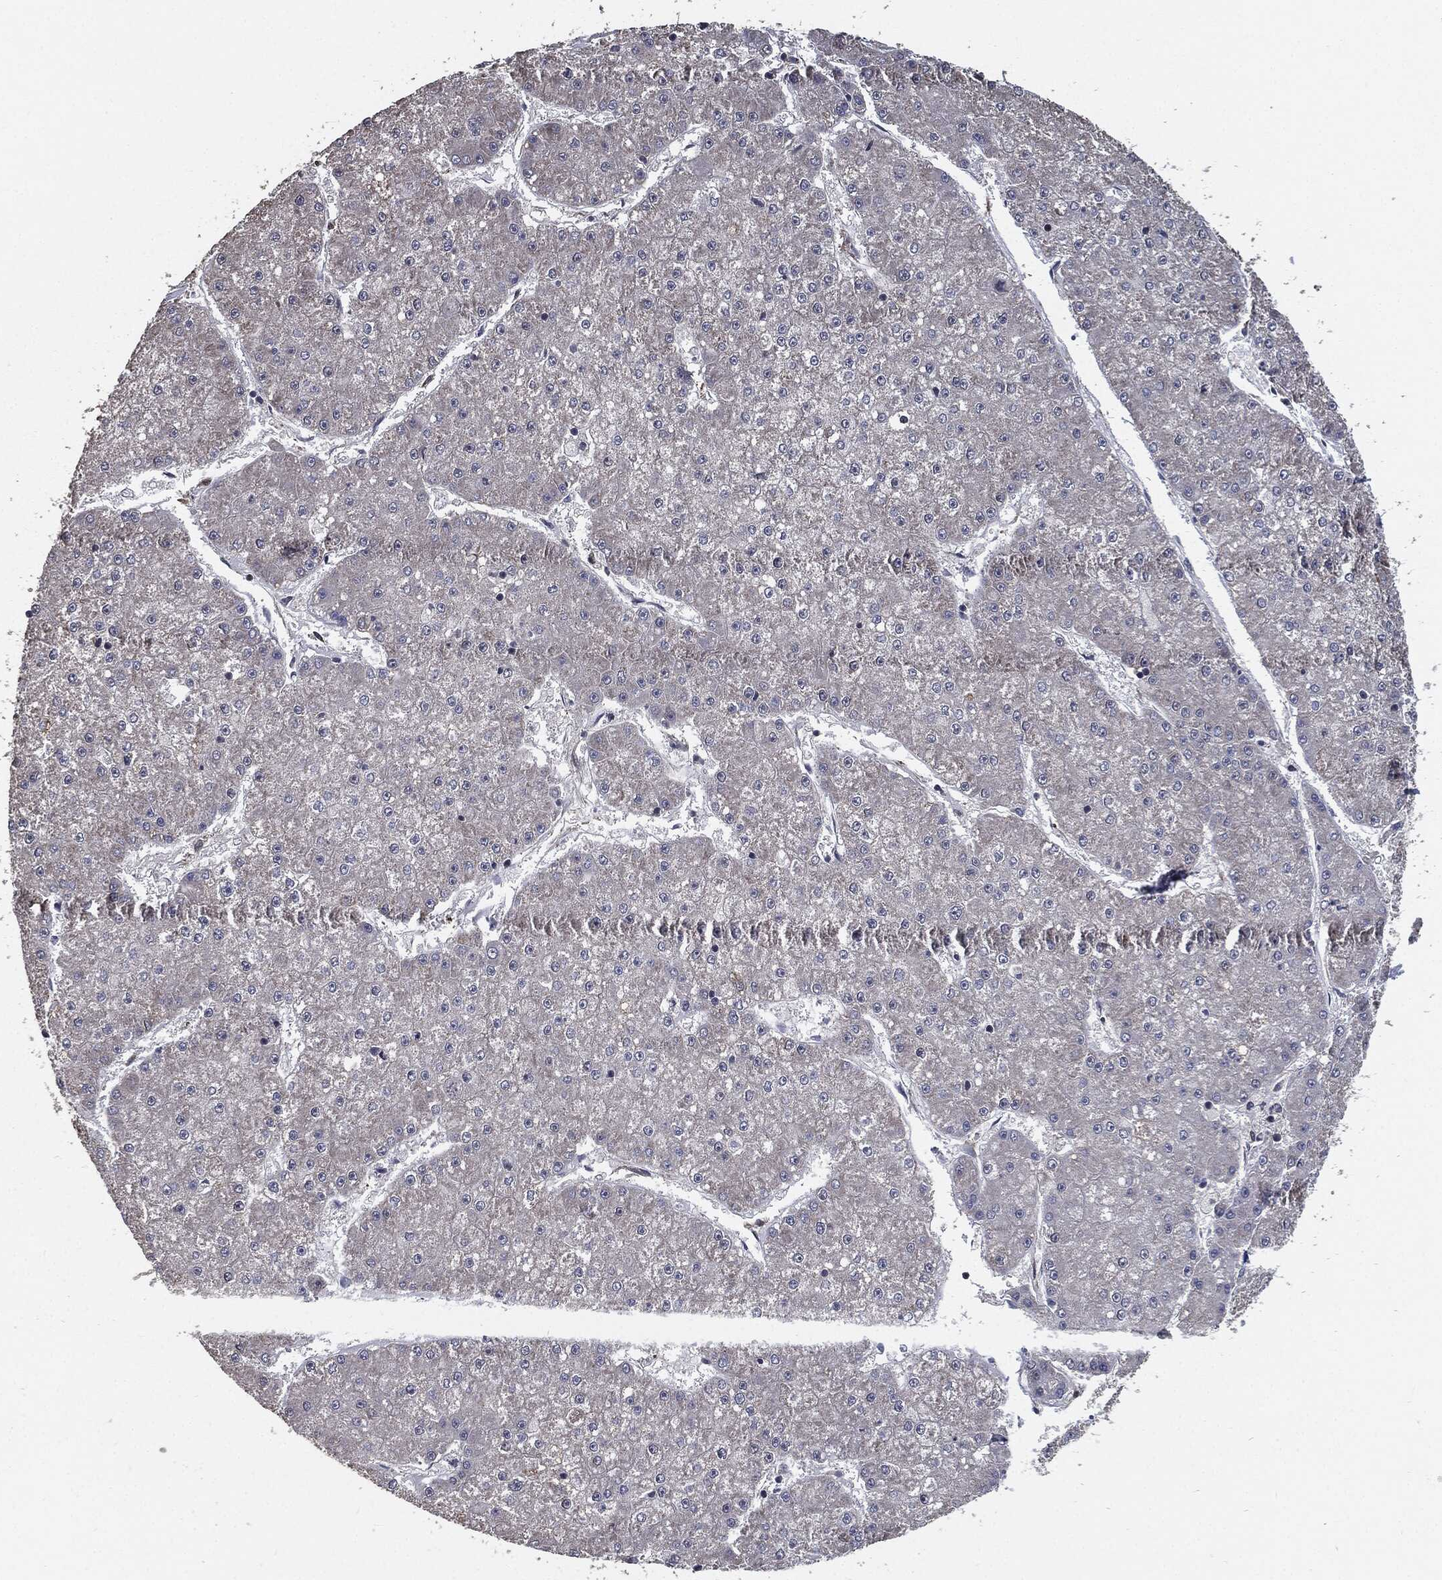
{"staining": {"intensity": "negative", "quantity": "none", "location": "none"}, "tissue": "liver cancer", "cell_type": "Tumor cells", "image_type": "cancer", "snomed": [{"axis": "morphology", "description": "Carcinoma, Hepatocellular, NOS"}, {"axis": "topography", "description": "Liver"}], "caption": "This photomicrograph is of liver cancer stained with immunohistochemistry (IHC) to label a protein in brown with the nuclei are counter-stained blue. There is no staining in tumor cells. The staining was performed using DAB (3,3'-diaminobenzidine) to visualize the protein expression in brown, while the nuclei were stained in blue with hematoxylin (Magnification: 20x).", "gene": "PTPA", "patient": {"sex": "male", "age": 73}}